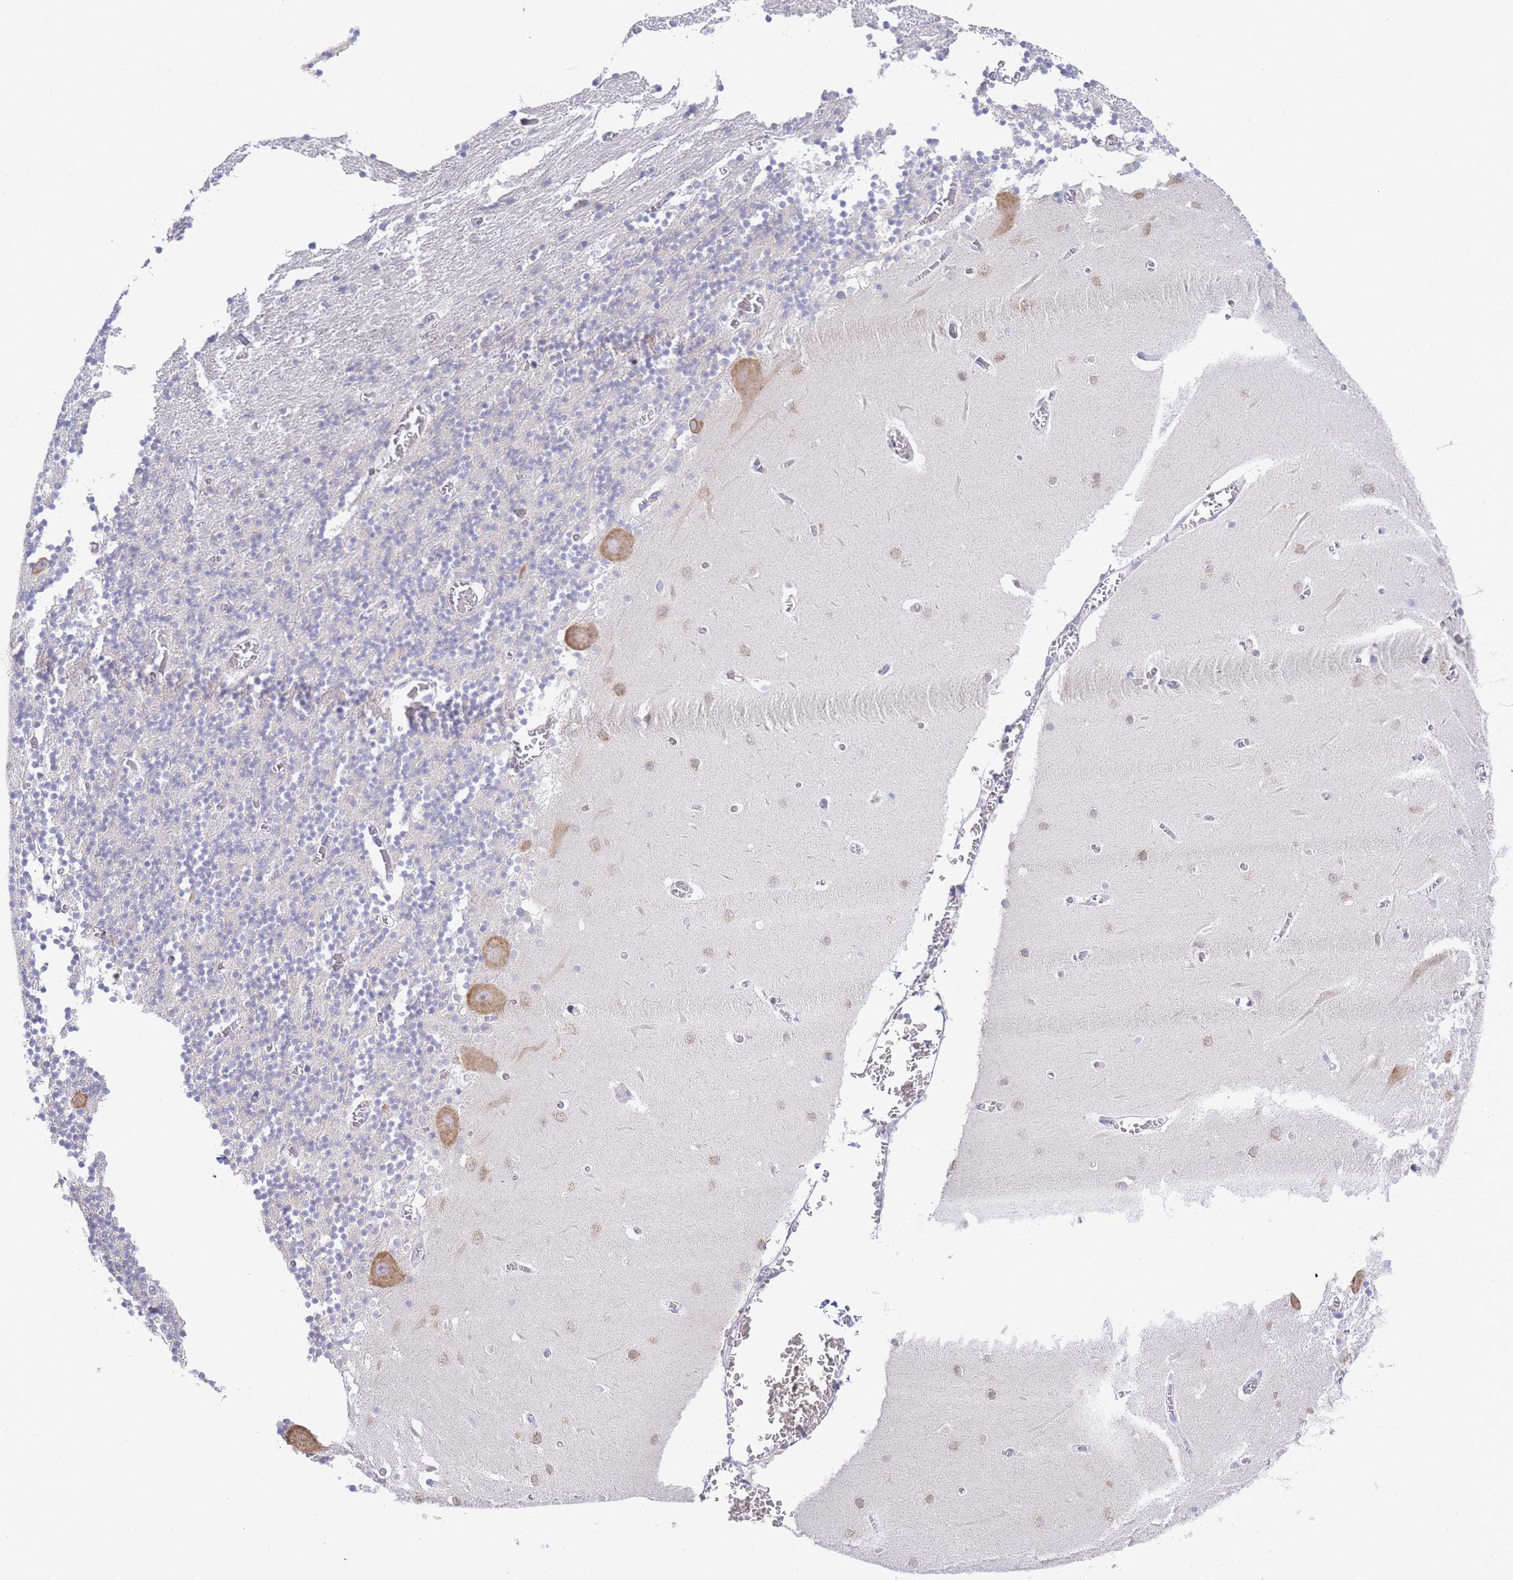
{"staining": {"intensity": "negative", "quantity": "none", "location": "none"}, "tissue": "cerebellum", "cell_type": "Cells in granular layer", "image_type": "normal", "snomed": [{"axis": "morphology", "description": "Normal tissue, NOS"}, {"axis": "topography", "description": "Cerebellum"}], "caption": "Human cerebellum stained for a protein using immunohistochemistry (IHC) exhibits no expression in cells in granular layer.", "gene": "ZNF510", "patient": {"sex": "female", "age": 28}}